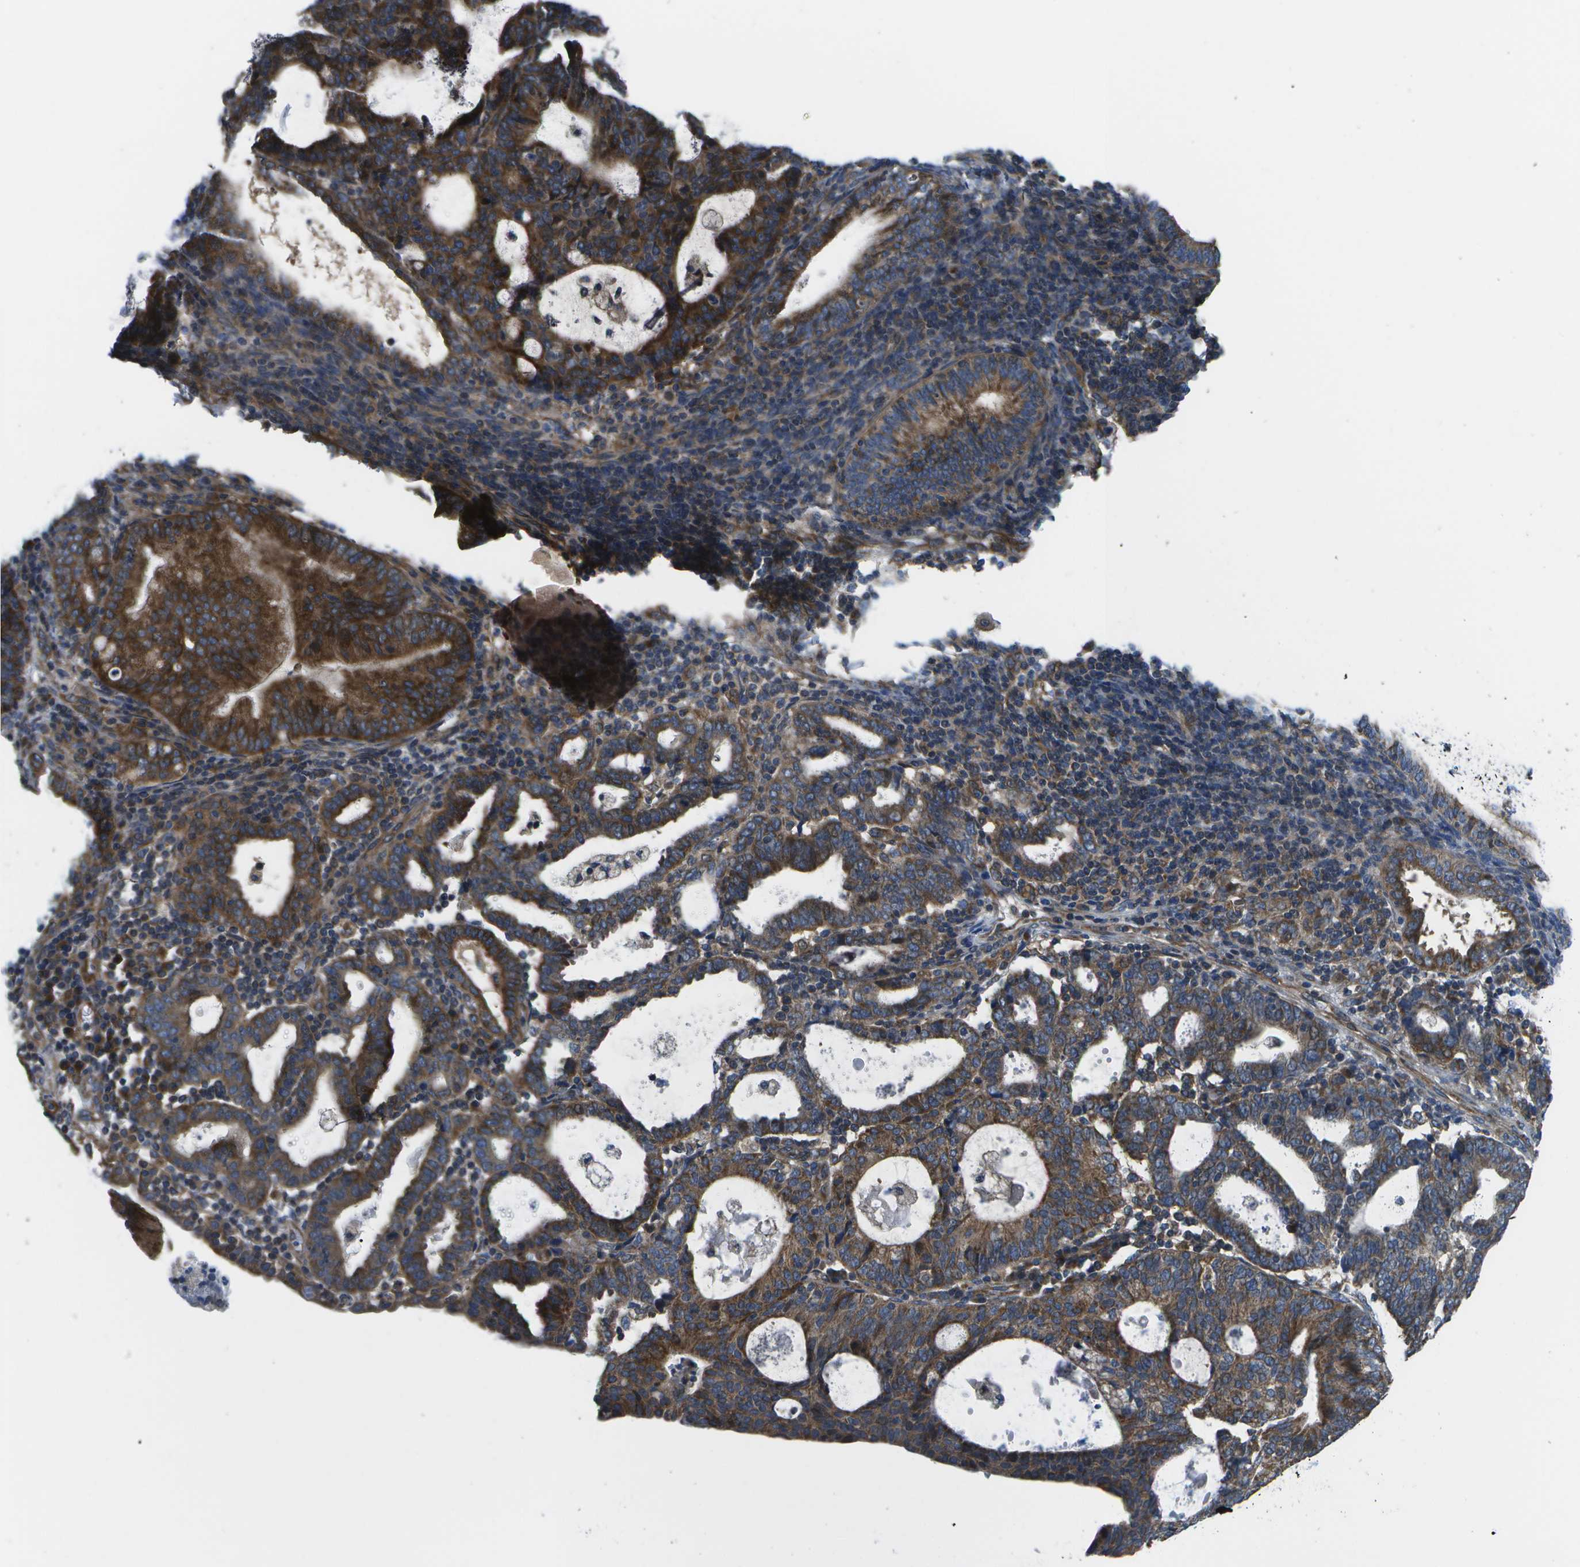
{"staining": {"intensity": "strong", "quantity": "25%-75%", "location": "cytoplasmic/membranous"}, "tissue": "endometrial cancer", "cell_type": "Tumor cells", "image_type": "cancer", "snomed": [{"axis": "morphology", "description": "Adenocarcinoma, NOS"}, {"axis": "topography", "description": "Uterus"}], "caption": "Human endometrial cancer stained with a brown dye shows strong cytoplasmic/membranous positive positivity in about 25%-75% of tumor cells.", "gene": "MVK", "patient": {"sex": "female", "age": 83}}